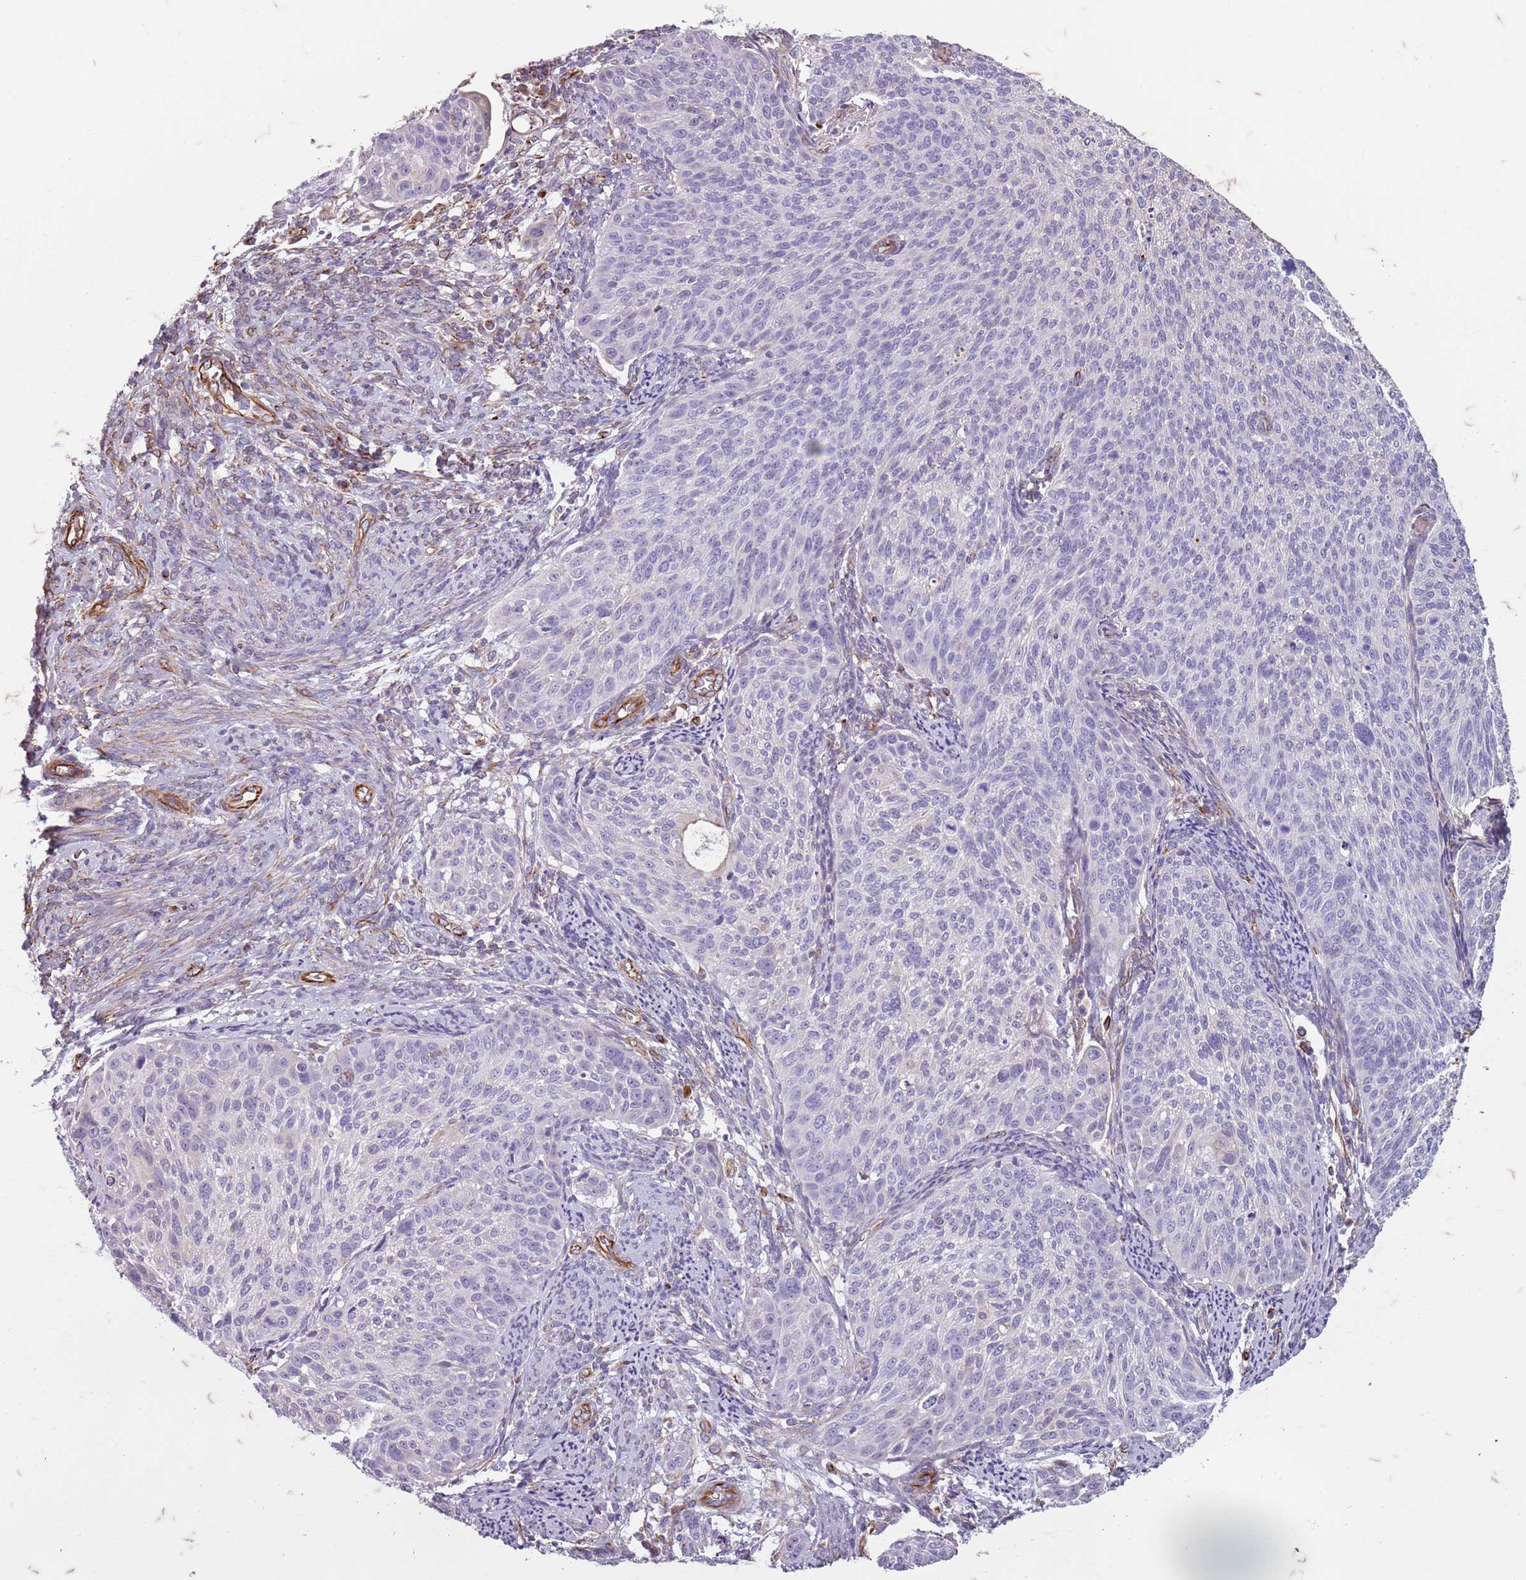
{"staining": {"intensity": "negative", "quantity": "none", "location": "none"}, "tissue": "cervical cancer", "cell_type": "Tumor cells", "image_type": "cancer", "snomed": [{"axis": "morphology", "description": "Squamous cell carcinoma, NOS"}, {"axis": "topography", "description": "Cervix"}], "caption": "Micrograph shows no protein staining in tumor cells of cervical squamous cell carcinoma tissue. (Stains: DAB immunohistochemistry with hematoxylin counter stain, Microscopy: brightfield microscopy at high magnification).", "gene": "TAS2R38", "patient": {"sex": "female", "age": 70}}